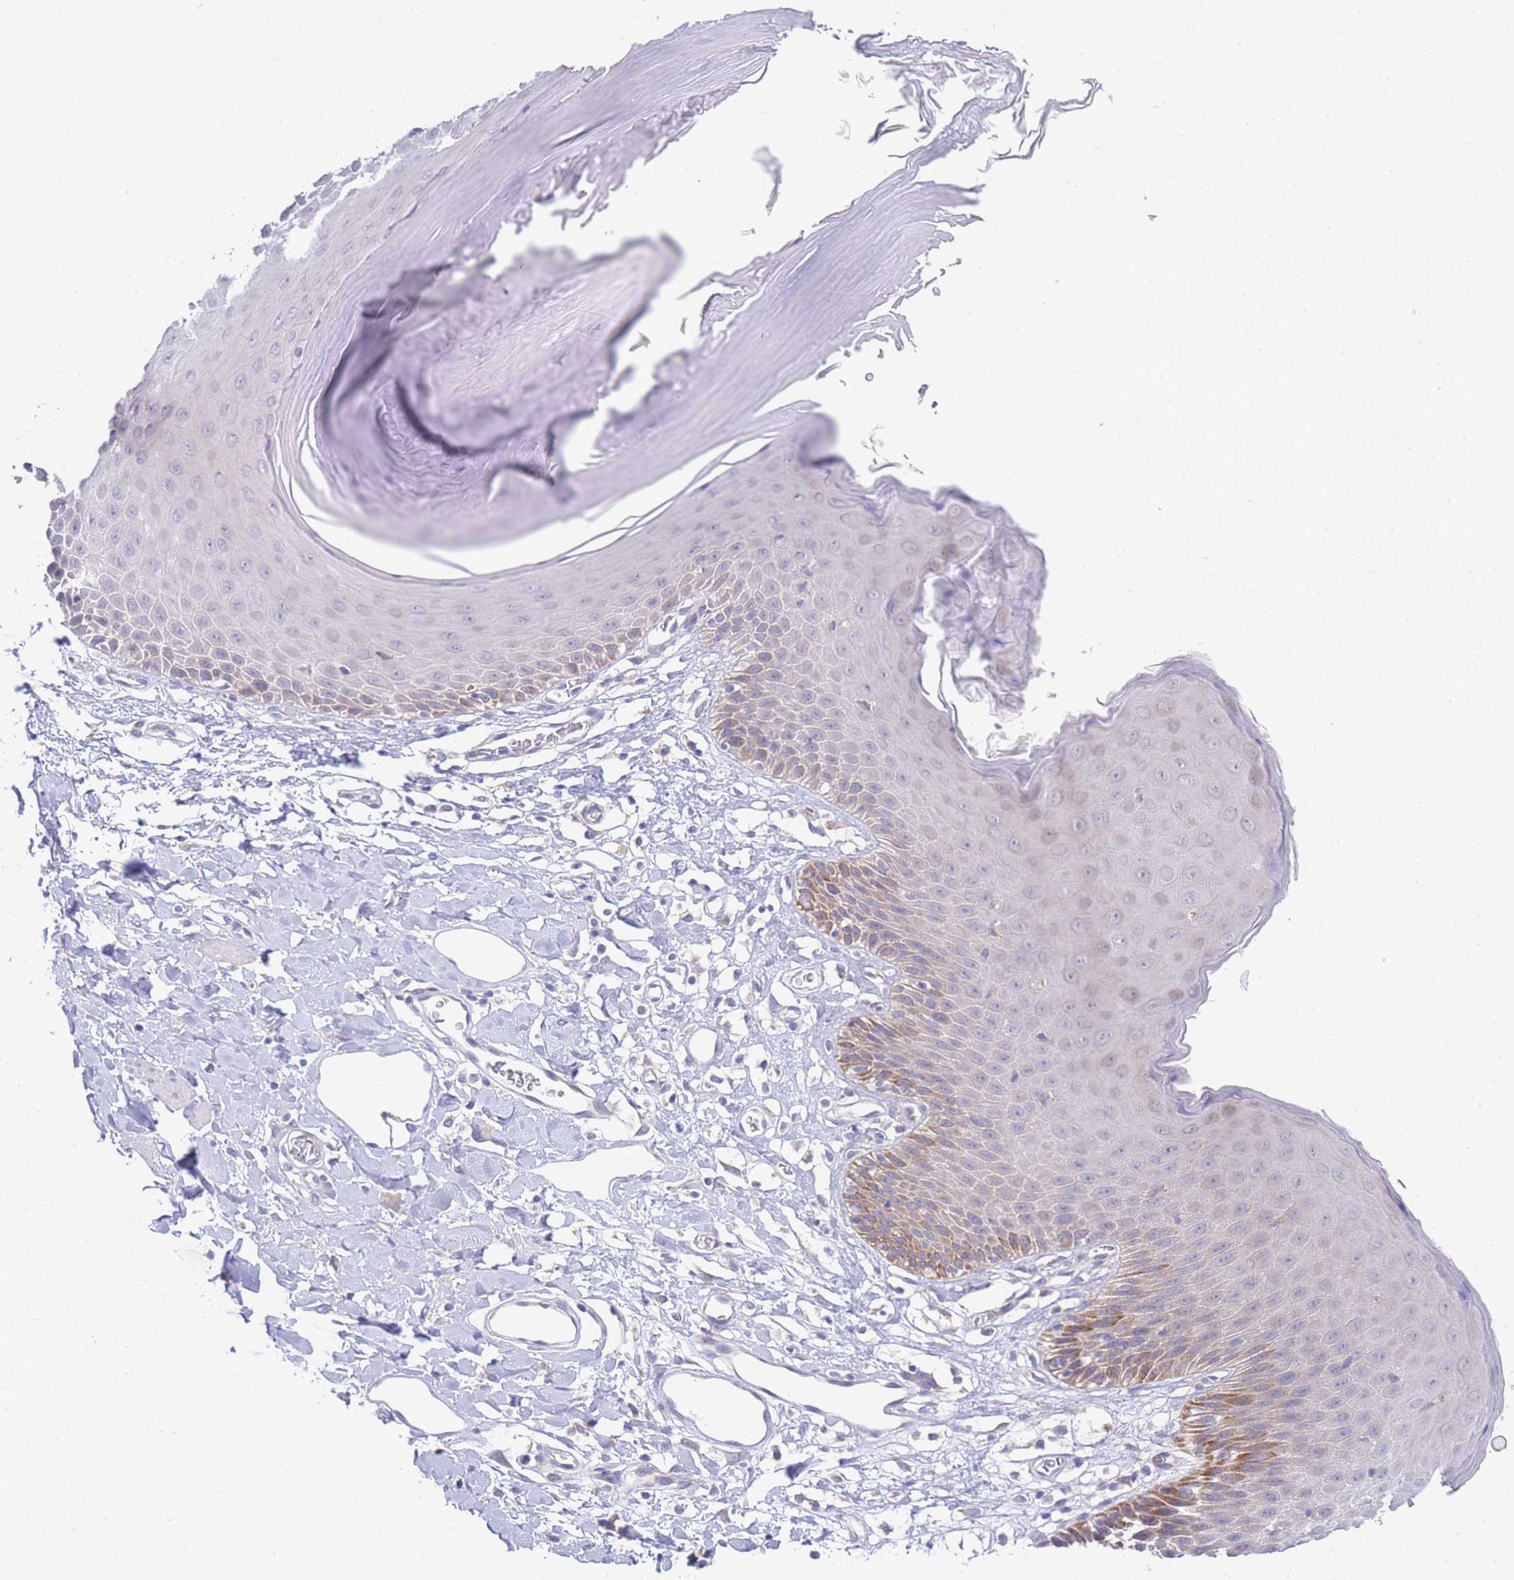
{"staining": {"intensity": "moderate", "quantity": "<25%", "location": "cytoplasmic/membranous"}, "tissue": "skin", "cell_type": "Epidermal cells", "image_type": "normal", "snomed": [{"axis": "morphology", "description": "Normal tissue, NOS"}, {"axis": "topography", "description": "Vulva"}], "caption": "This histopathology image shows immunohistochemistry staining of normal human skin, with low moderate cytoplasmic/membranous positivity in about <25% of epidermal cells.", "gene": "ZNF510", "patient": {"sex": "female", "age": 68}}